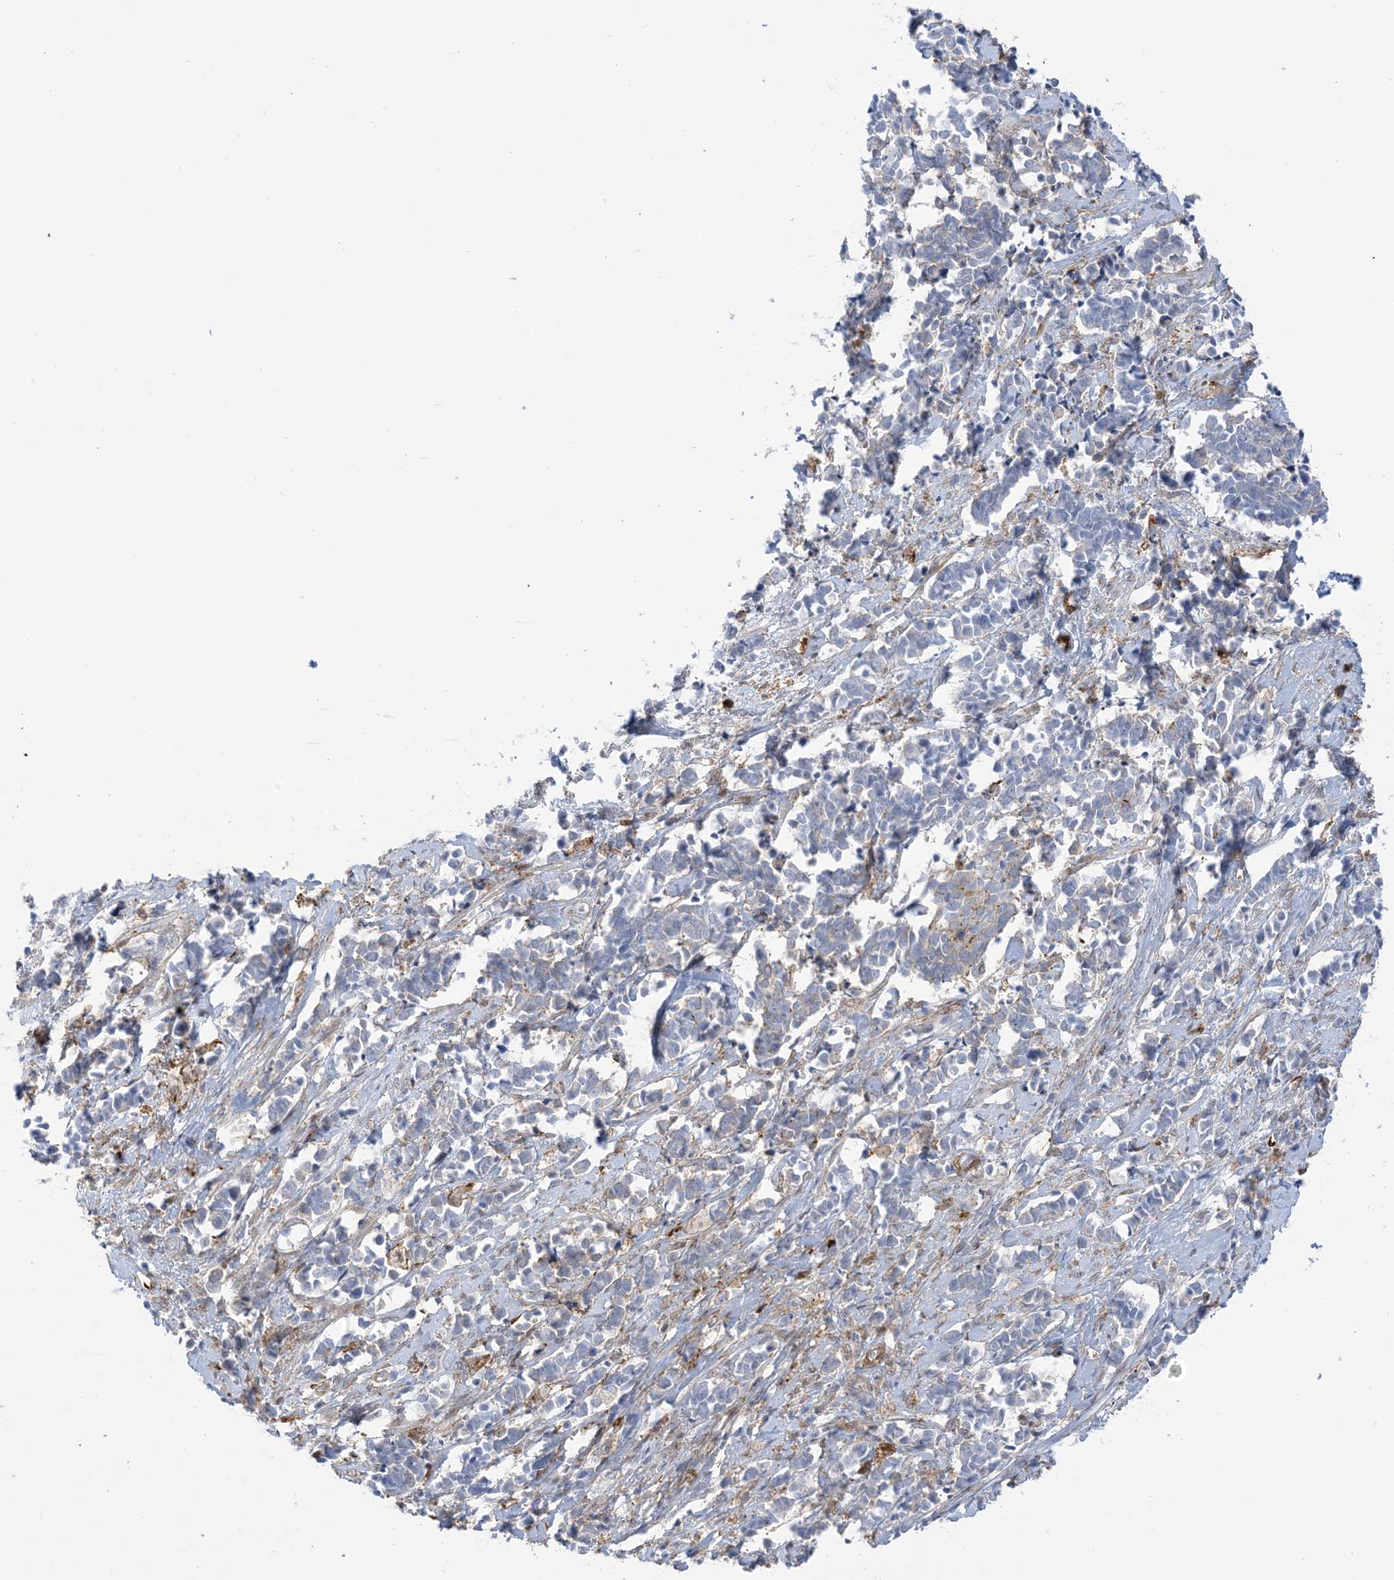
{"staining": {"intensity": "negative", "quantity": "none", "location": "none"}, "tissue": "cervical cancer", "cell_type": "Tumor cells", "image_type": "cancer", "snomed": [{"axis": "morphology", "description": "Normal tissue, NOS"}, {"axis": "morphology", "description": "Squamous cell carcinoma, NOS"}, {"axis": "topography", "description": "Cervix"}], "caption": "There is no significant staining in tumor cells of cervical squamous cell carcinoma.", "gene": "ICMT", "patient": {"sex": "female", "age": 35}}